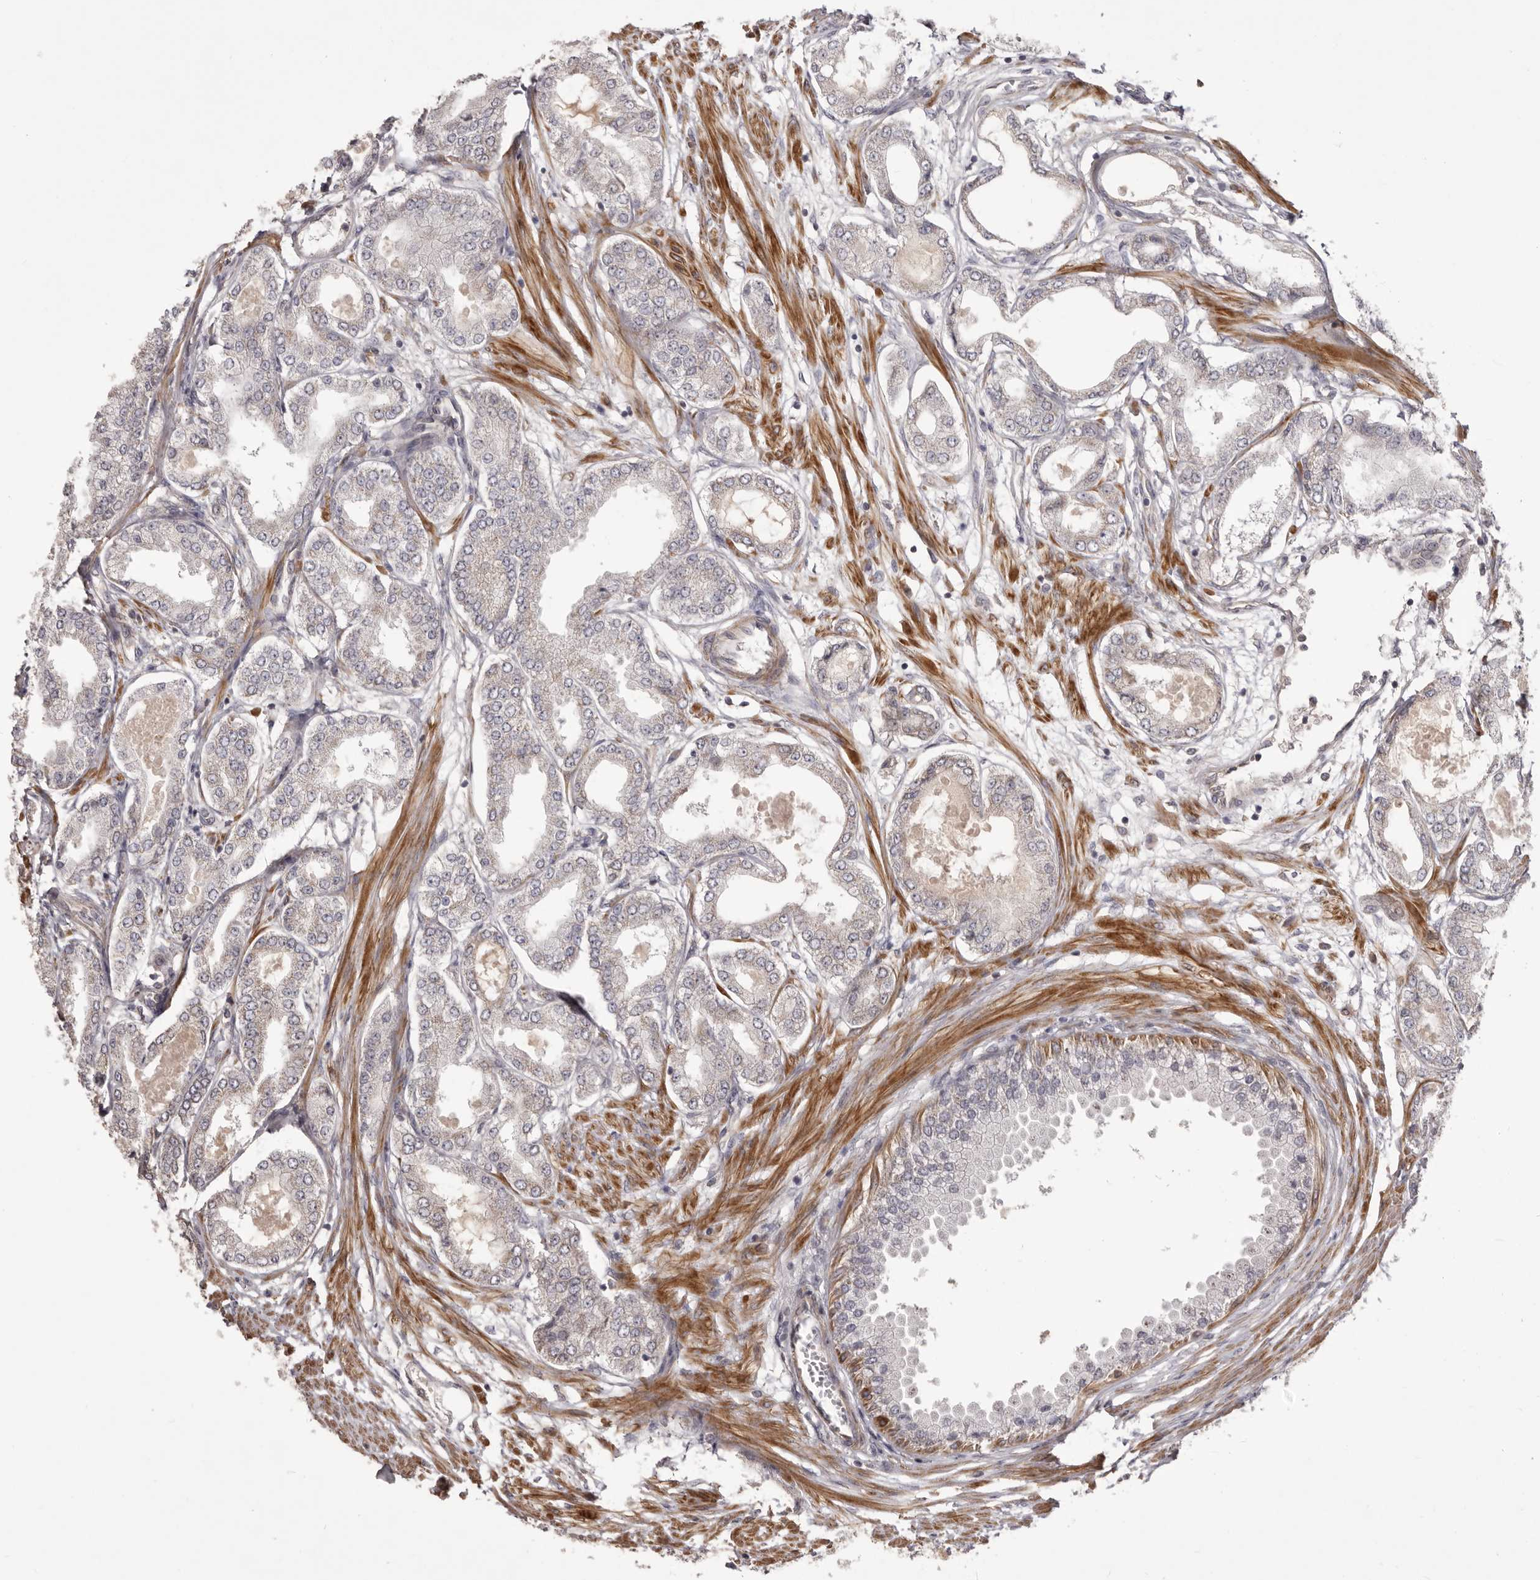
{"staining": {"intensity": "negative", "quantity": "none", "location": "none"}, "tissue": "prostate cancer", "cell_type": "Tumor cells", "image_type": "cancer", "snomed": [{"axis": "morphology", "description": "Adenocarcinoma, Low grade"}, {"axis": "topography", "description": "Prostate"}], "caption": "Prostate cancer (adenocarcinoma (low-grade)) stained for a protein using immunohistochemistry (IHC) demonstrates no expression tumor cells.", "gene": "HRH1", "patient": {"sex": "male", "age": 63}}